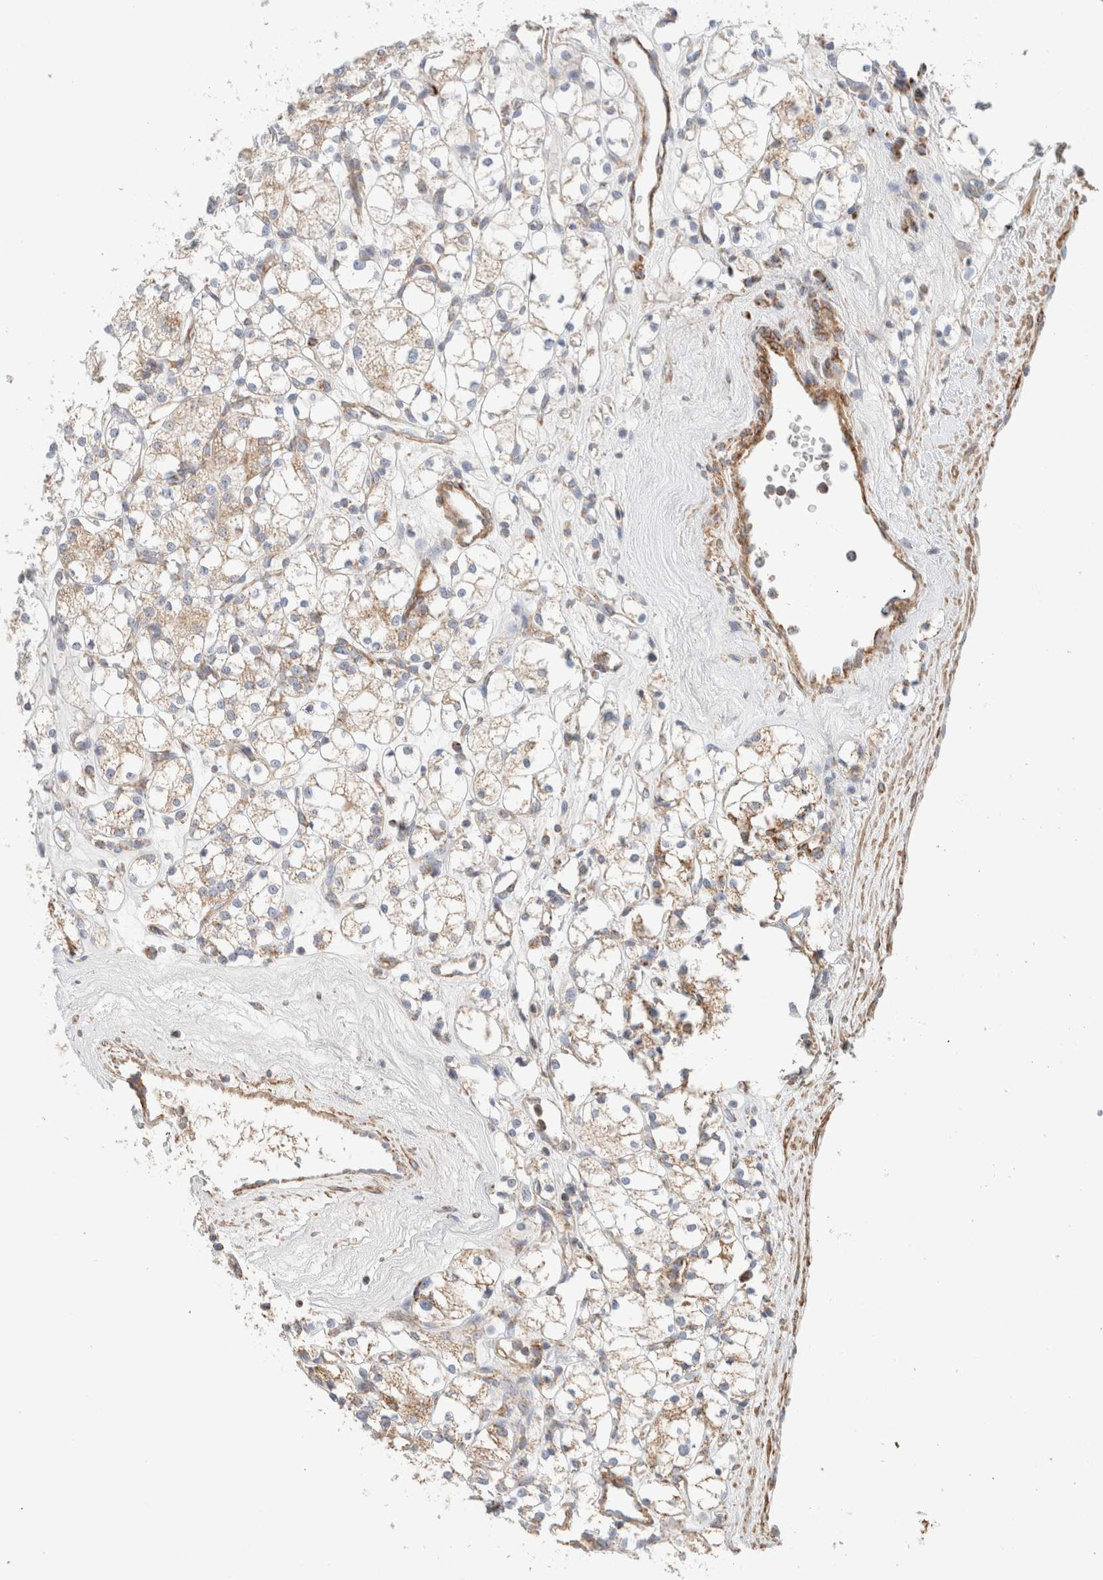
{"staining": {"intensity": "weak", "quantity": "<25%", "location": "cytoplasmic/membranous"}, "tissue": "renal cancer", "cell_type": "Tumor cells", "image_type": "cancer", "snomed": [{"axis": "morphology", "description": "Adenocarcinoma, NOS"}, {"axis": "topography", "description": "Kidney"}], "caption": "Protein analysis of renal cancer (adenocarcinoma) shows no significant expression in tumor cells.", "gene": "MRM3", "patient": {"sex": "male", "age": 77}}